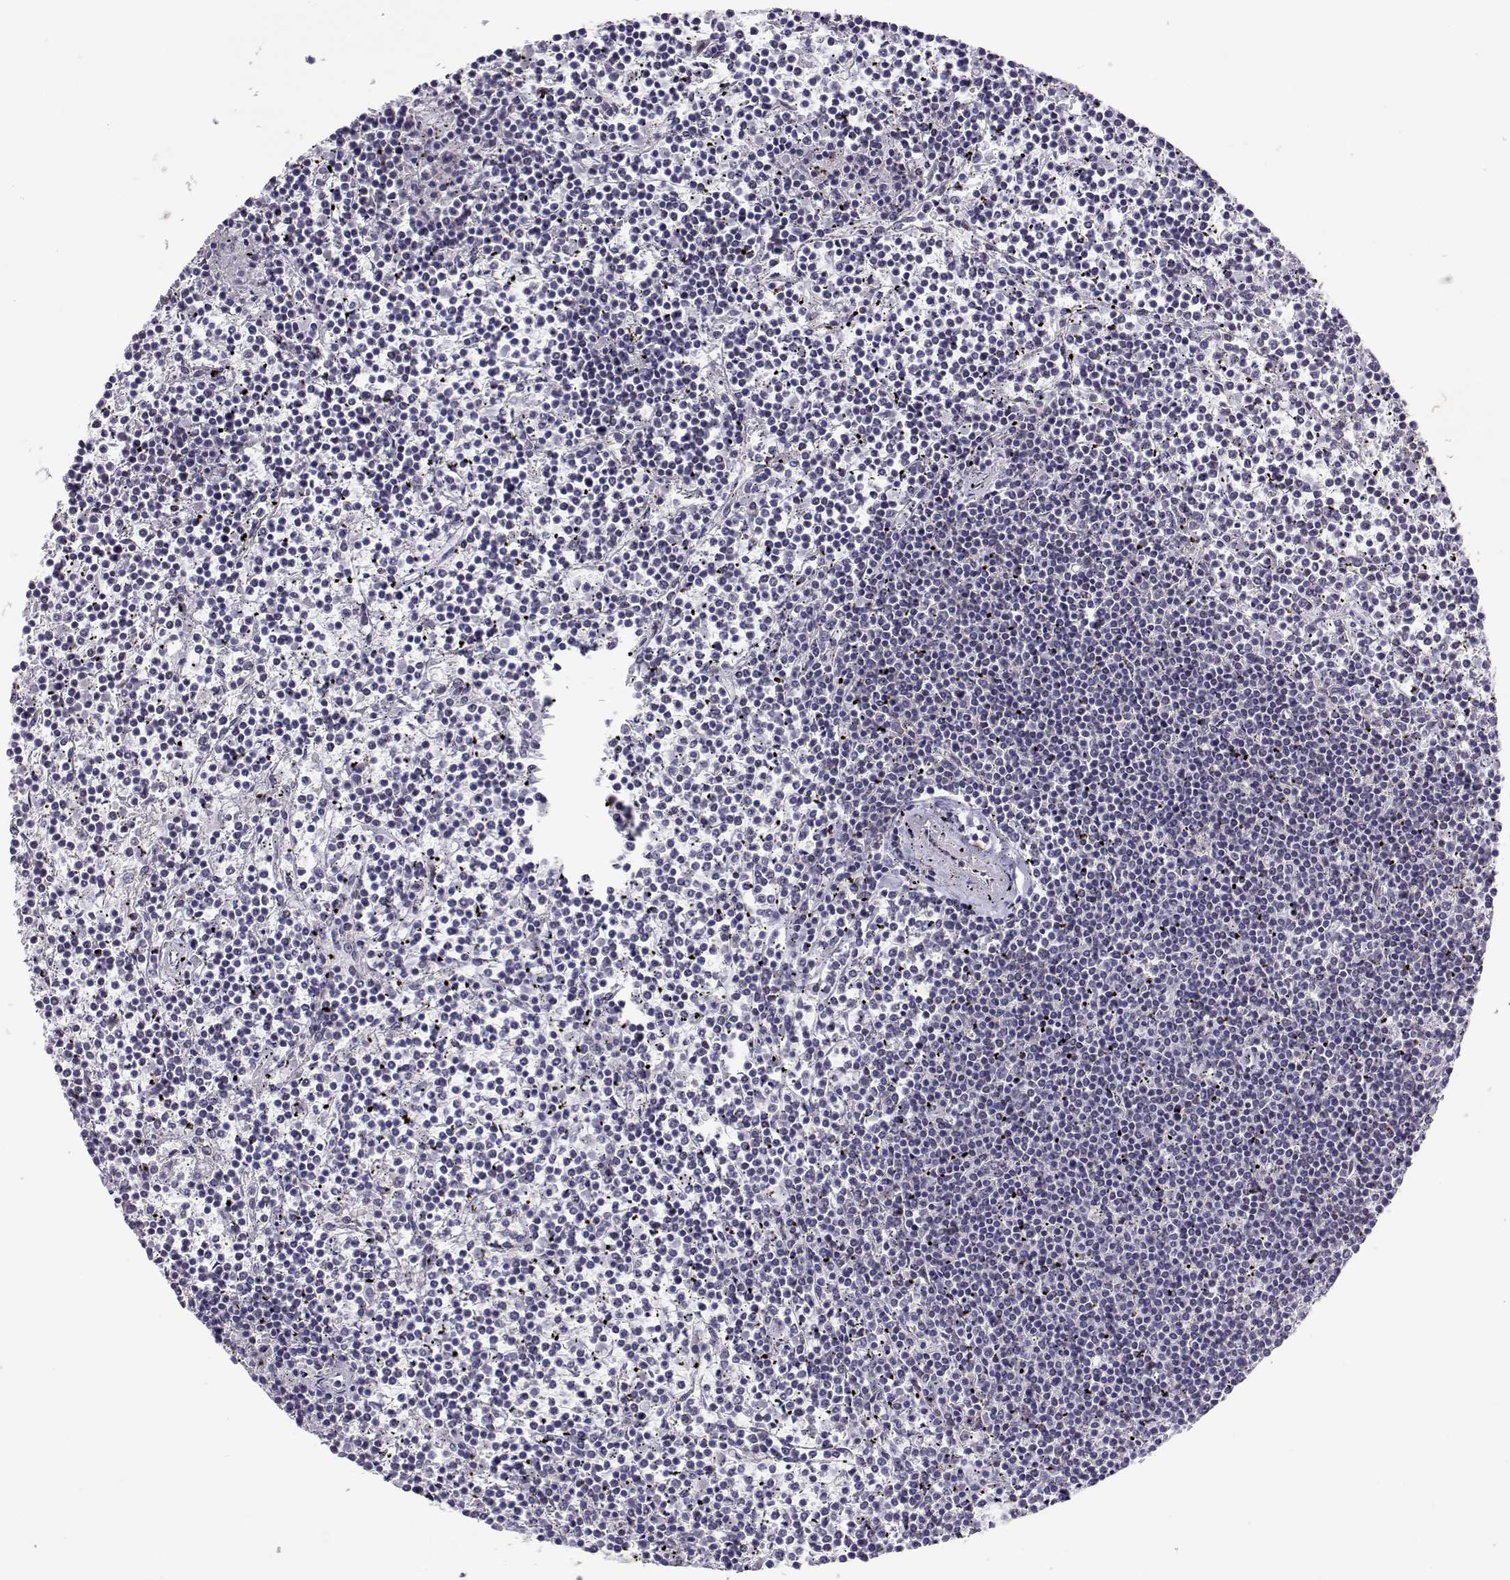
{"staining": {"intensity": "negative", "quantity": "none", "location": "none"}, "tissue": "lymphoma", "cell_type": "Tumor cells", "image_type": "cancer", "snomed": [{"axis": "morphology", "description": "Malignant lymphoma, non-Hodgkin's type, Low grade"}, {"axis": "topography", "description": "Spleen"}], "caption": "An immunohistochemistry (IHC) image of lymphoma is shown. There is no staining in tumor cells of lymphoma.", "gene": "SIX6", "patient": {"sex": "female", "age": 19}}